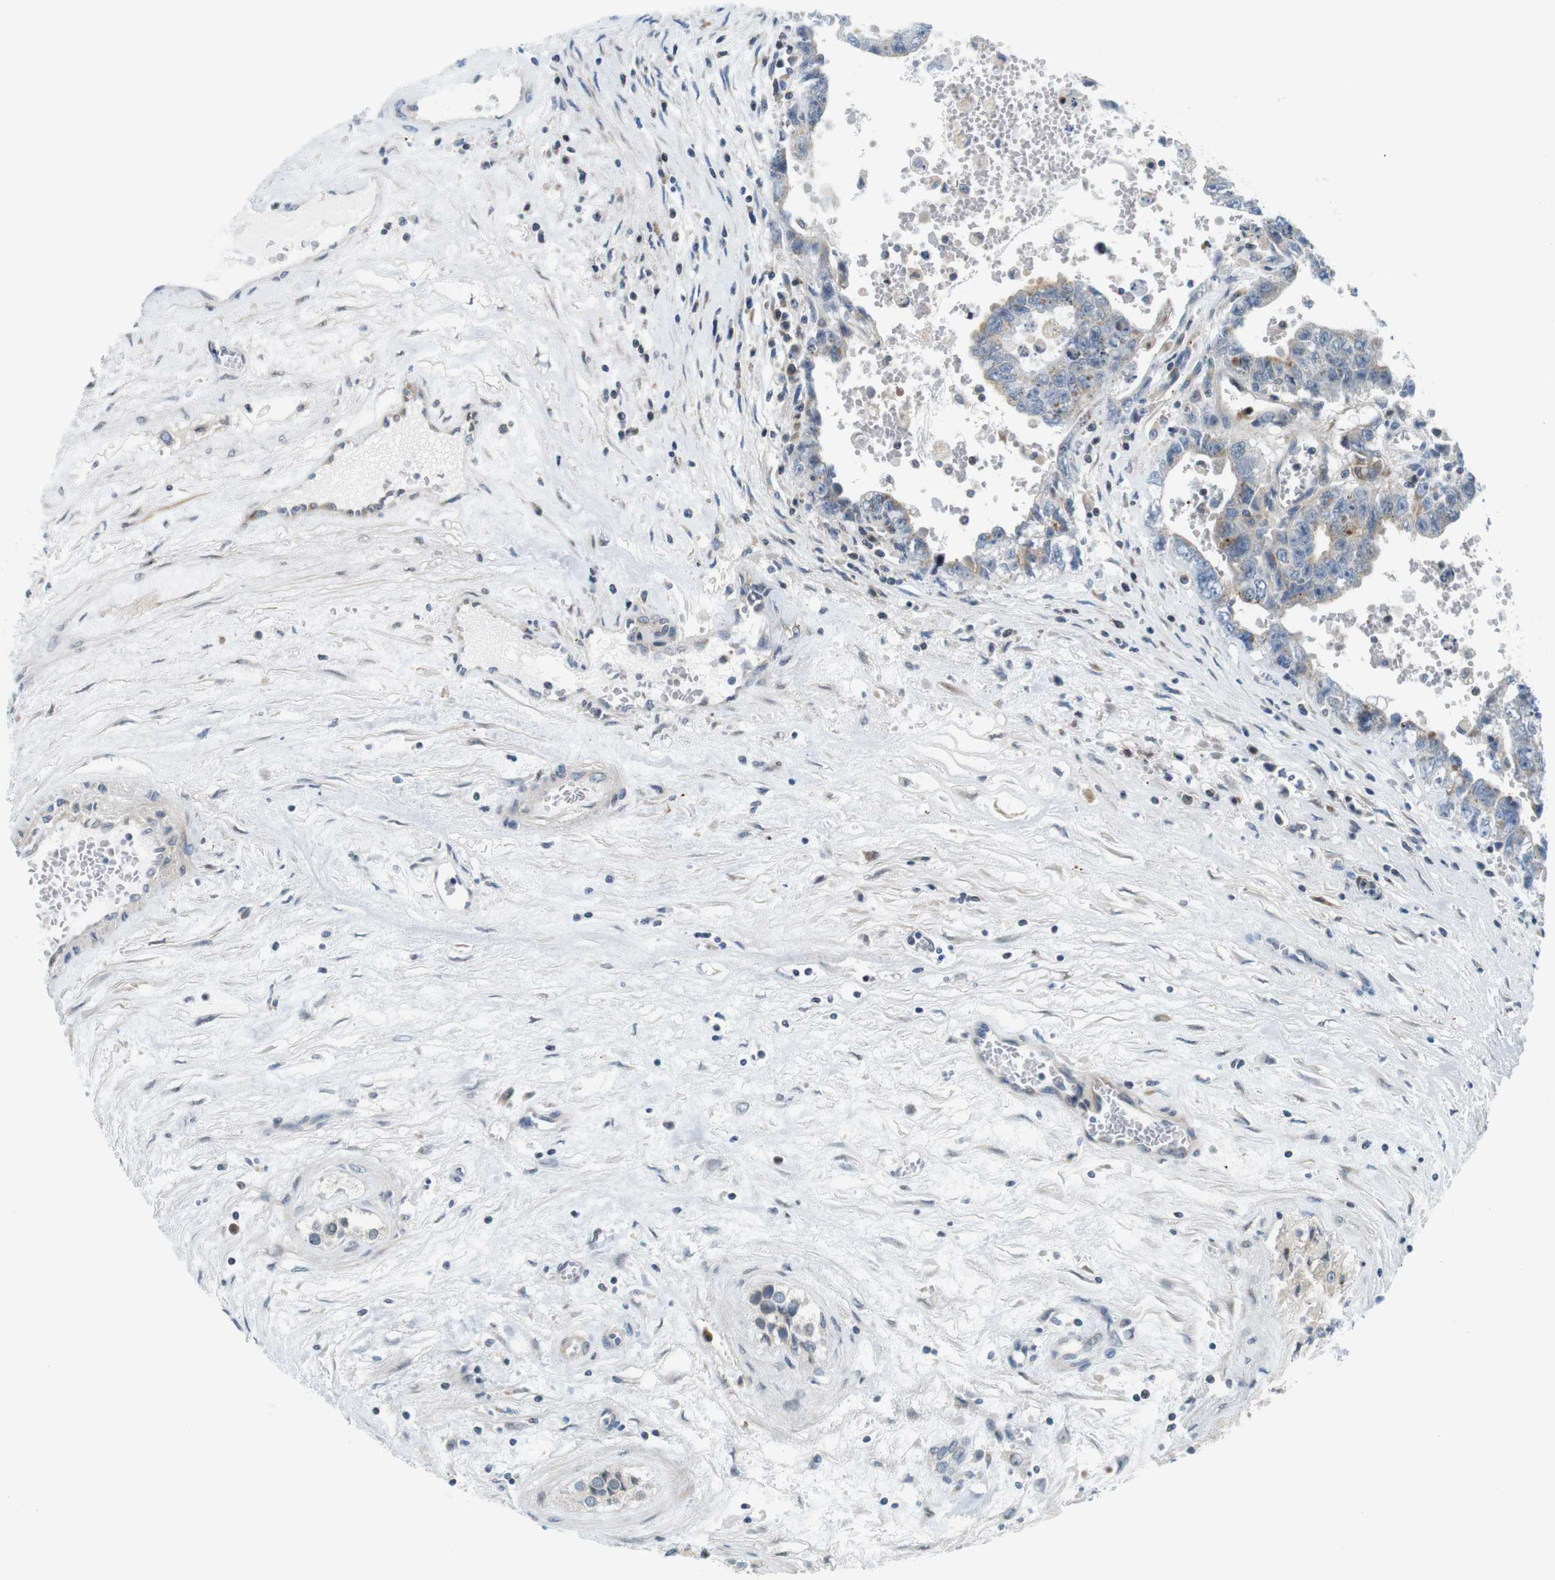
{"staining": {"intensity": "weak", "quantity": "25%-75%", "location": "cytoplasmic/membranous"}, "tissue": "testis cancer", "cell_type": "Tumor cells", "image_type": "cancer", "snomed": [{"axis": "morphology", "description": "Carcinoma, Embryonal, NOS"}, {"axis": "topography", "description": "Testis"}], "caption": "Embryonal carcinoma (testis) tissue shows weak cytoplasmic/membranous expression in about 25%-75% of tumor cells", "gene": "ZDHHC3", "patient": {"sex": "male", "age": 28}}